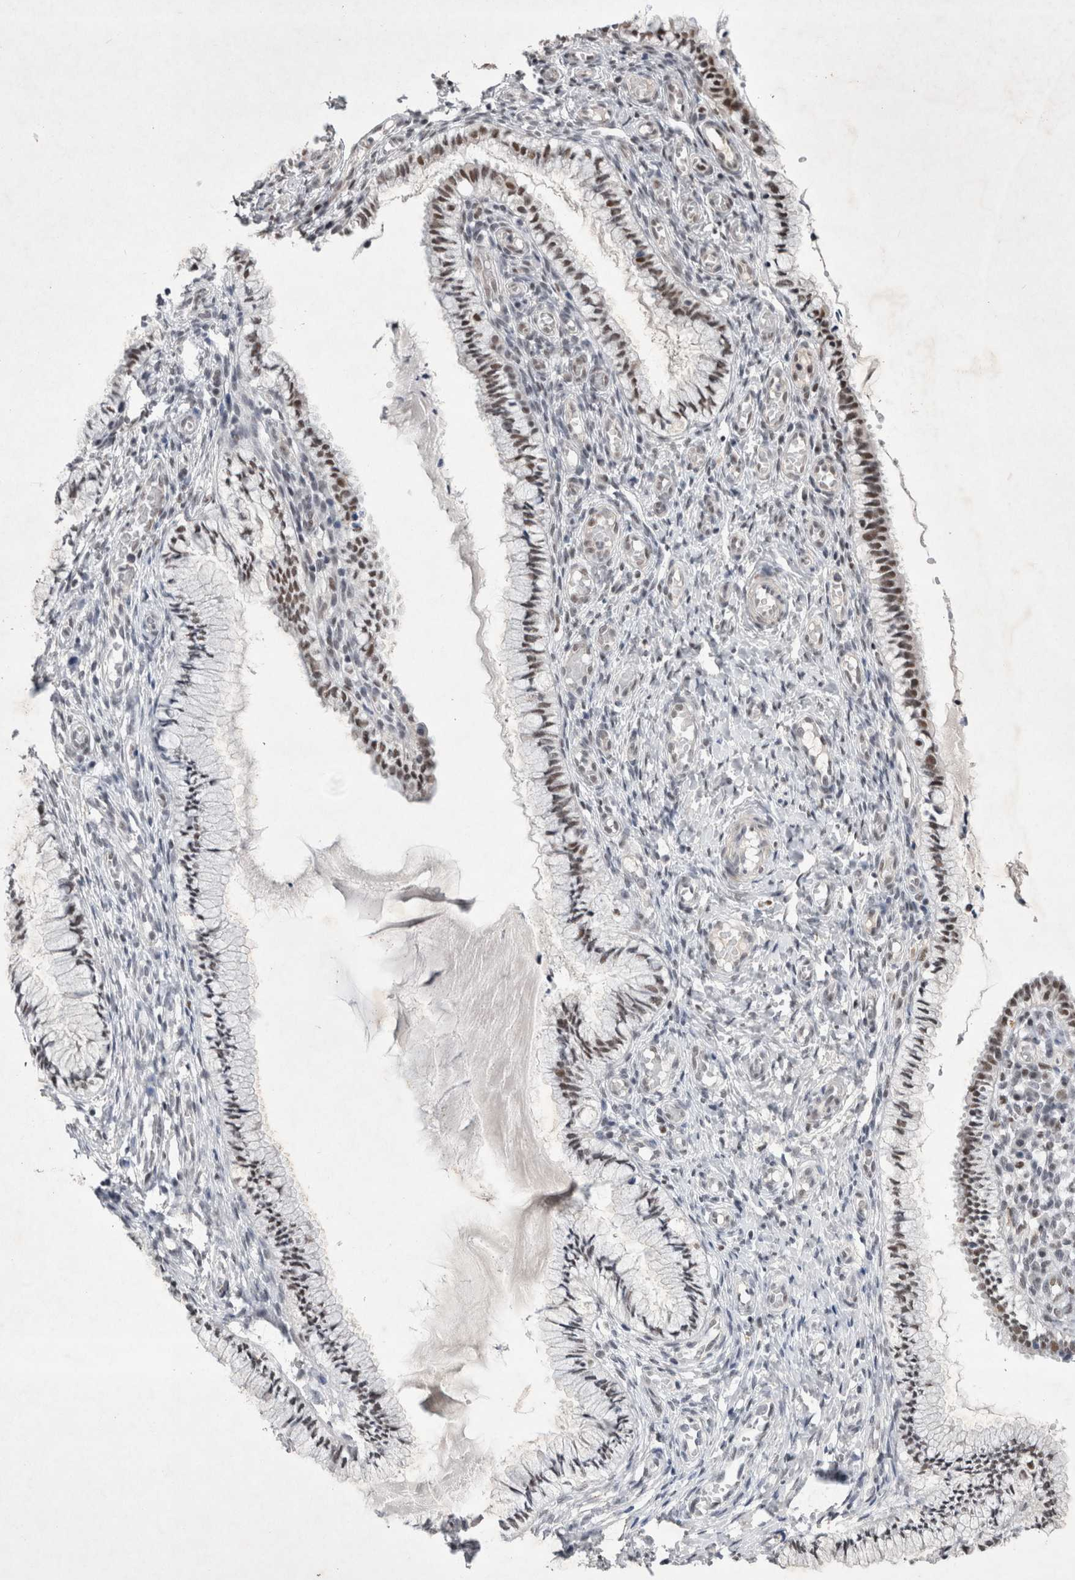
{"staining": {"intensity": "weak", "quantity": "25%-75%", "location": "nuclear"}, "tissue": "cervix", "cell_type": "Glandular cells", "image_type": "normal", "snomed": [{"axis": "morphology", "description": "Normal tissue, NOS"}, {"axis": "topography", "description": "Cervix"}], "caption": "Immunohistochemical staining of benign cervix exhibits 25%-75% levels of weak nuclear protein positivity in about 25%-75% of glandular cells. The protein of interest is shown in brown color, while the nuclei are stained blue.", "gene": "RBM6", "patient": {"sex": "female", "age": 27}}